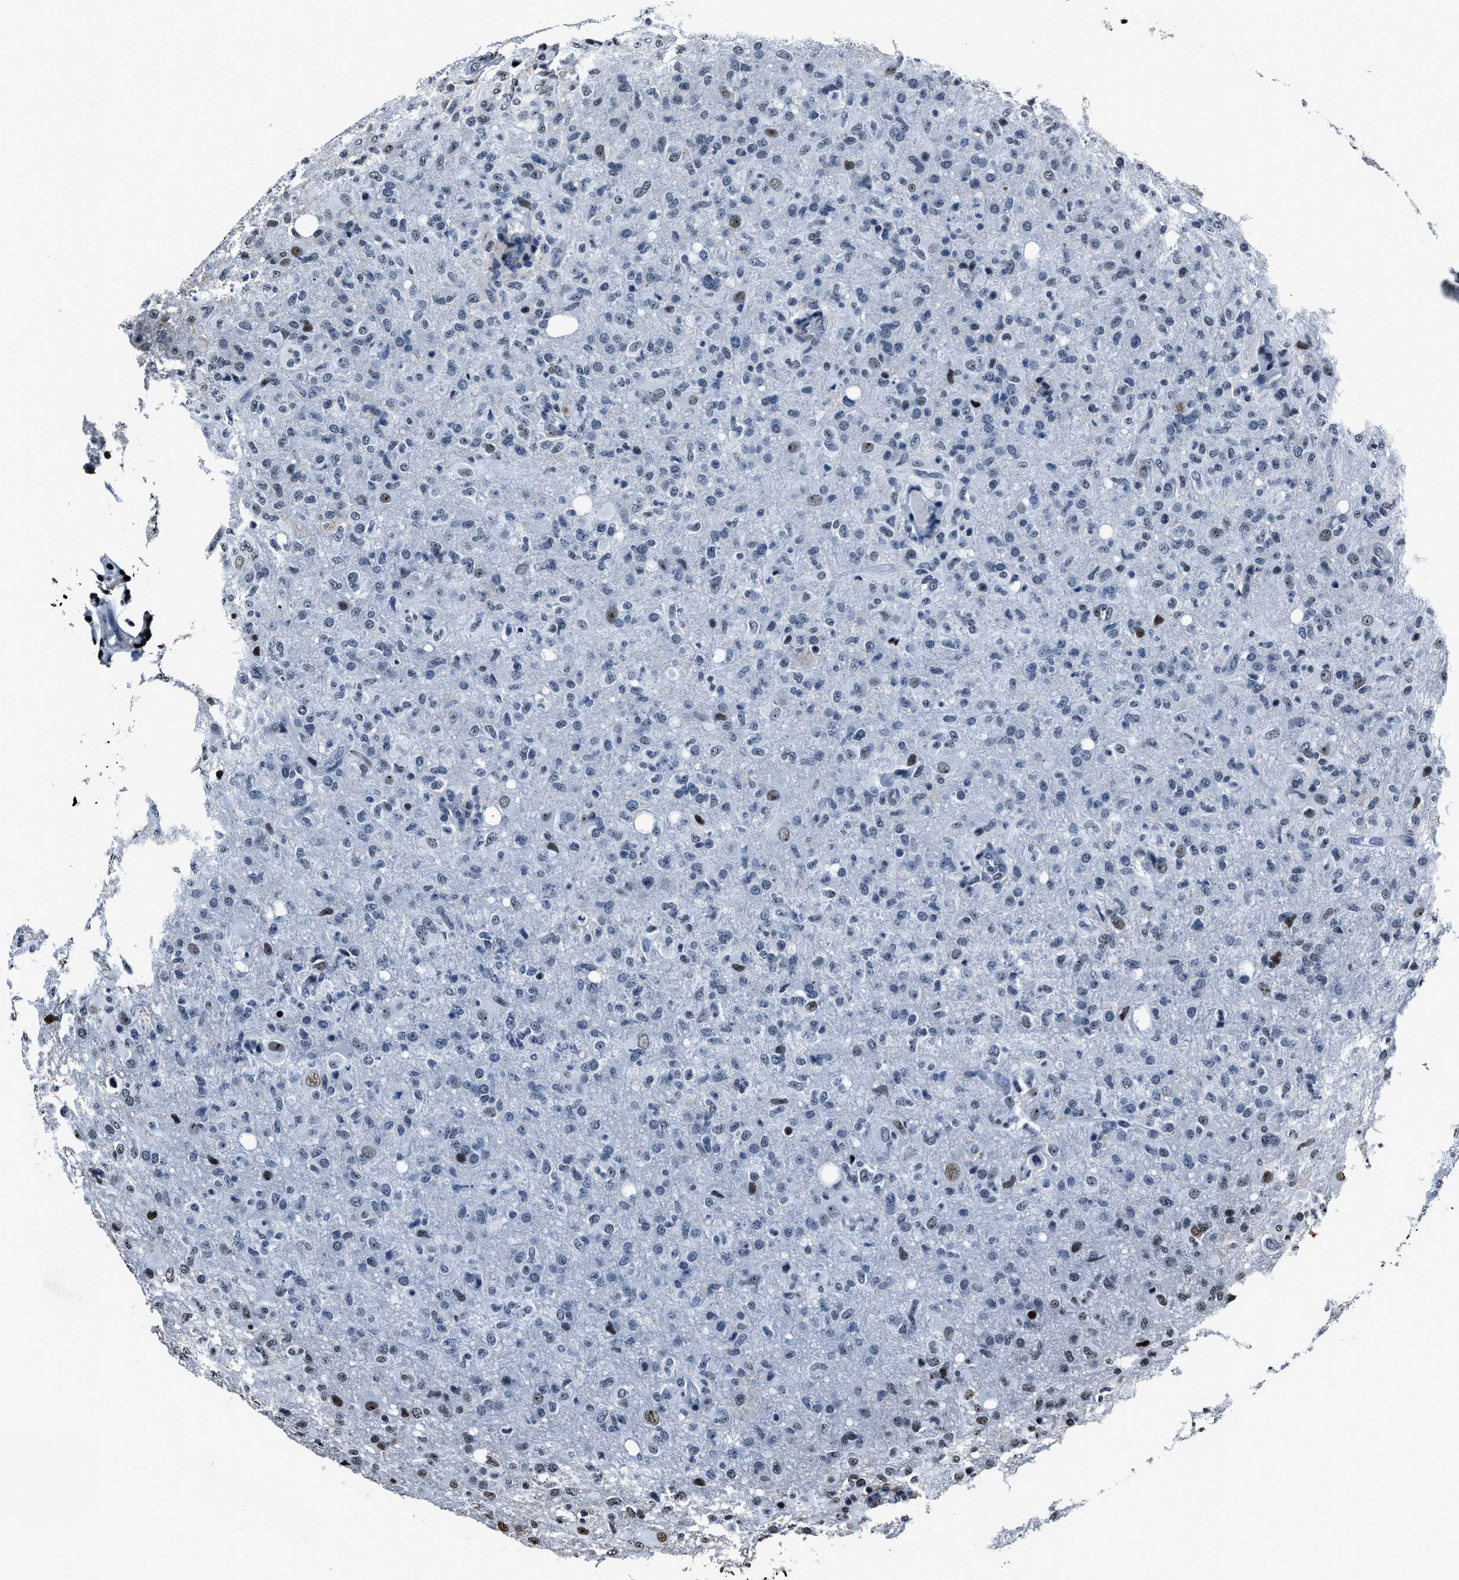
{"staining": {"intensity": "negative", "quantity": "none", "location": "none"}, "tissue": "glioma", "cell_type": "Tumor cells", "image_type": "cancer", "snomed": [{"axis": "morphology", "description": "Glioma, malignant, High grade"}, {"axis": "topography", "description": "Brain"}], "caption": "Glioma was stained to show a protein in brown. There is no significant staining in tumor cells.", "gene": "PPIE", "patient": {"sex": "female", "age": 57}}